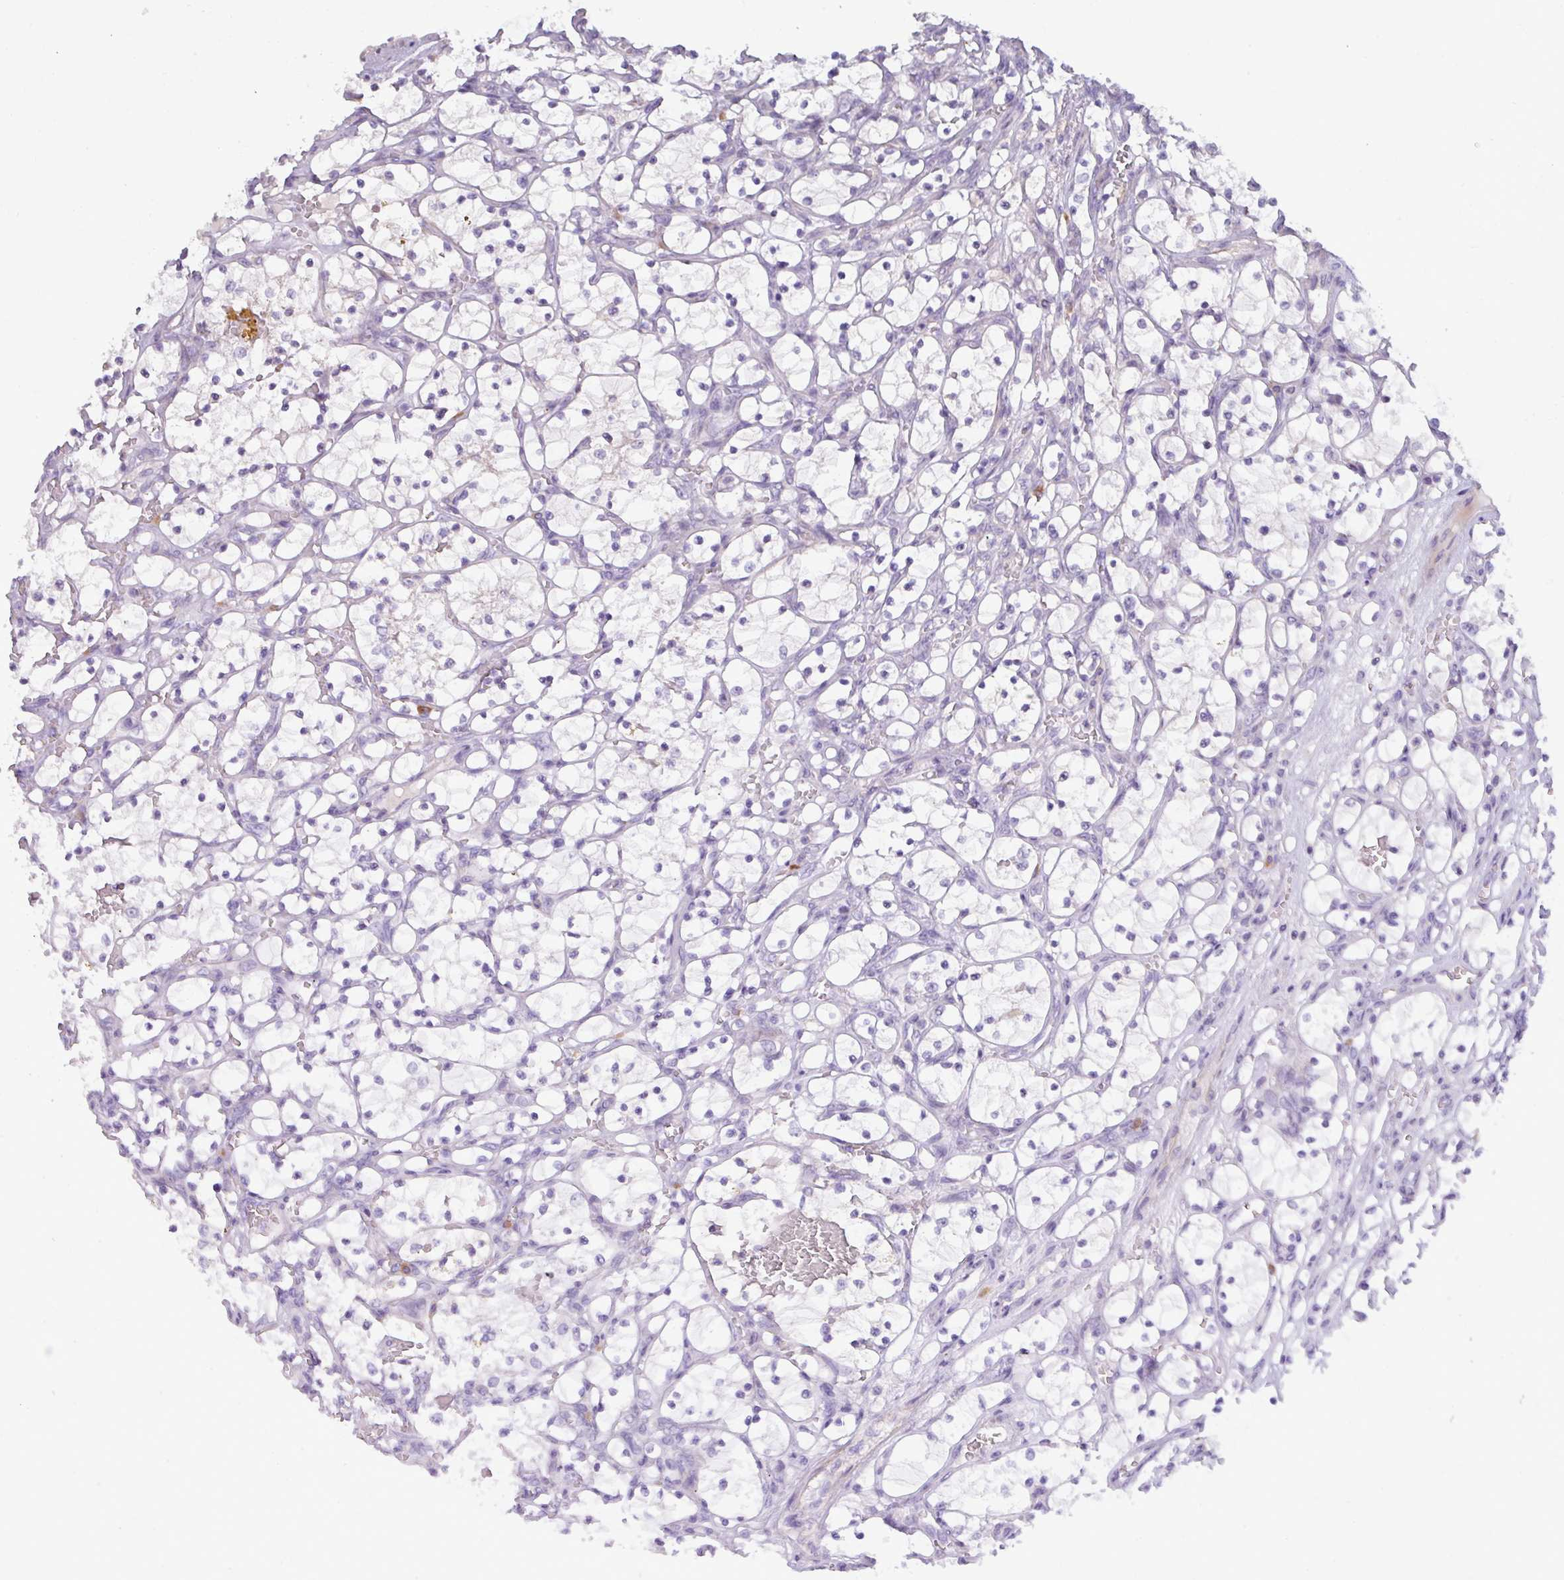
{"staining": {"intensity": "negative", "quantity": "none", "location": "none"}, "tissue": "renal cancer", "cell_type": "Tumor cells", "image_type": "cancer", "snomed": [{"axis": "morphology", "description": "Adenocarcinoma, NOS"}, {"axis": "topography", "description": "Kidney"}], "caption": "Immunohistochemistry micrograph of neoplastic tissue: human renal cancer stained with DAB (3,3'-diaminobenzidine) exhibits no significant protein staining in tumor cells.", "gene": "TNFSF12", "patient": {"sex": "female", "age": 69}}